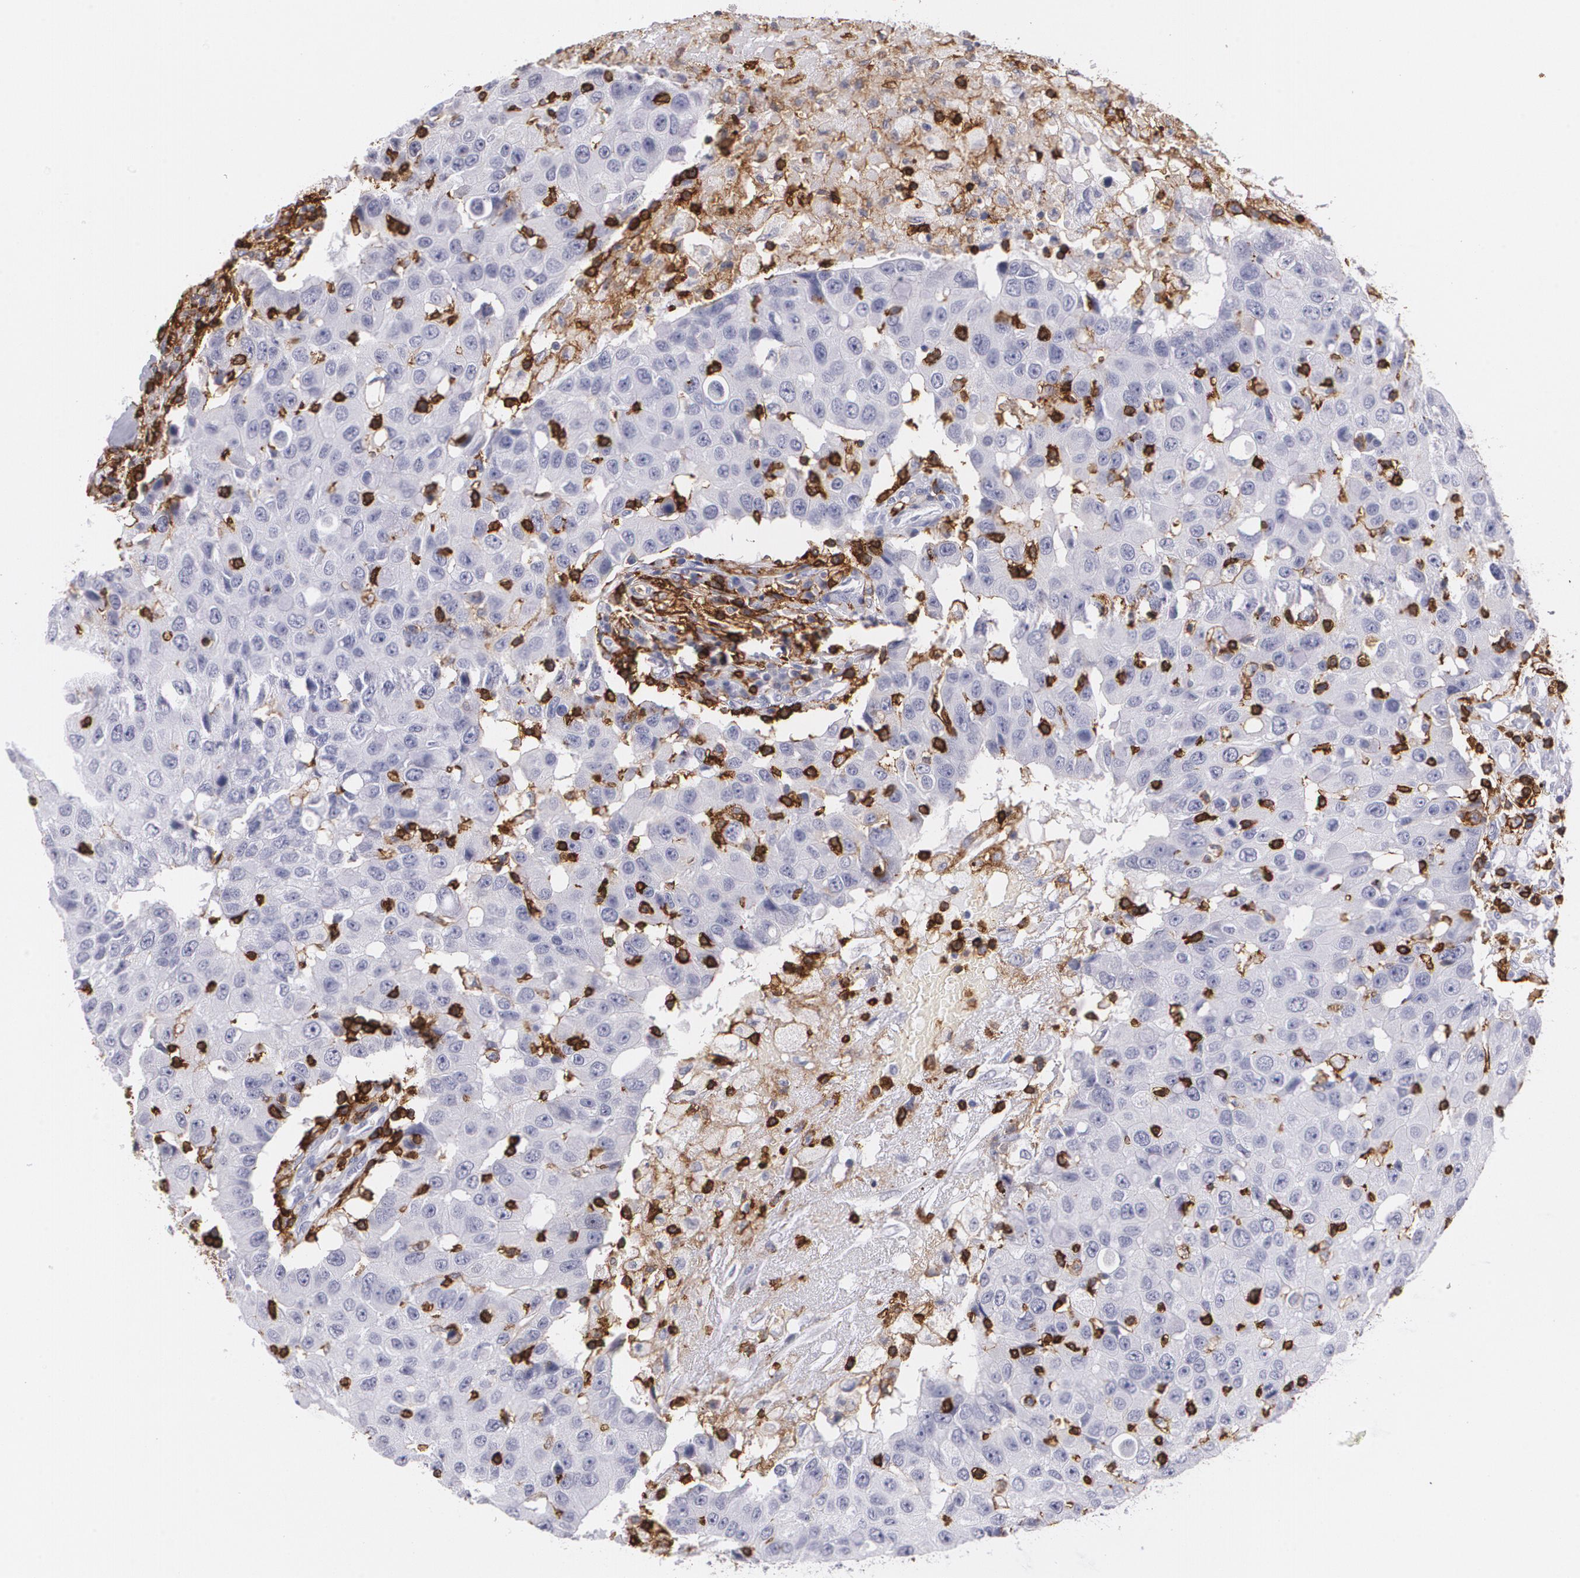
{"staining": {"intensity": "negative", "quantity": "none", "location": "none"}, "tissue": "breast cancer", "cell_type": "Tumor cells", "image_type": "cancer", "snomed": [{"axis": "morphology", "description": "Duct carcinoma"}, {"axis": "topography", "description": "Breast"}], "caption": "Tumor cells are negative for brown protein staining in breast invasive ductal carcinoma.", "gene": "PTPRC", "patient": {"sex": "female", "age": 27}}